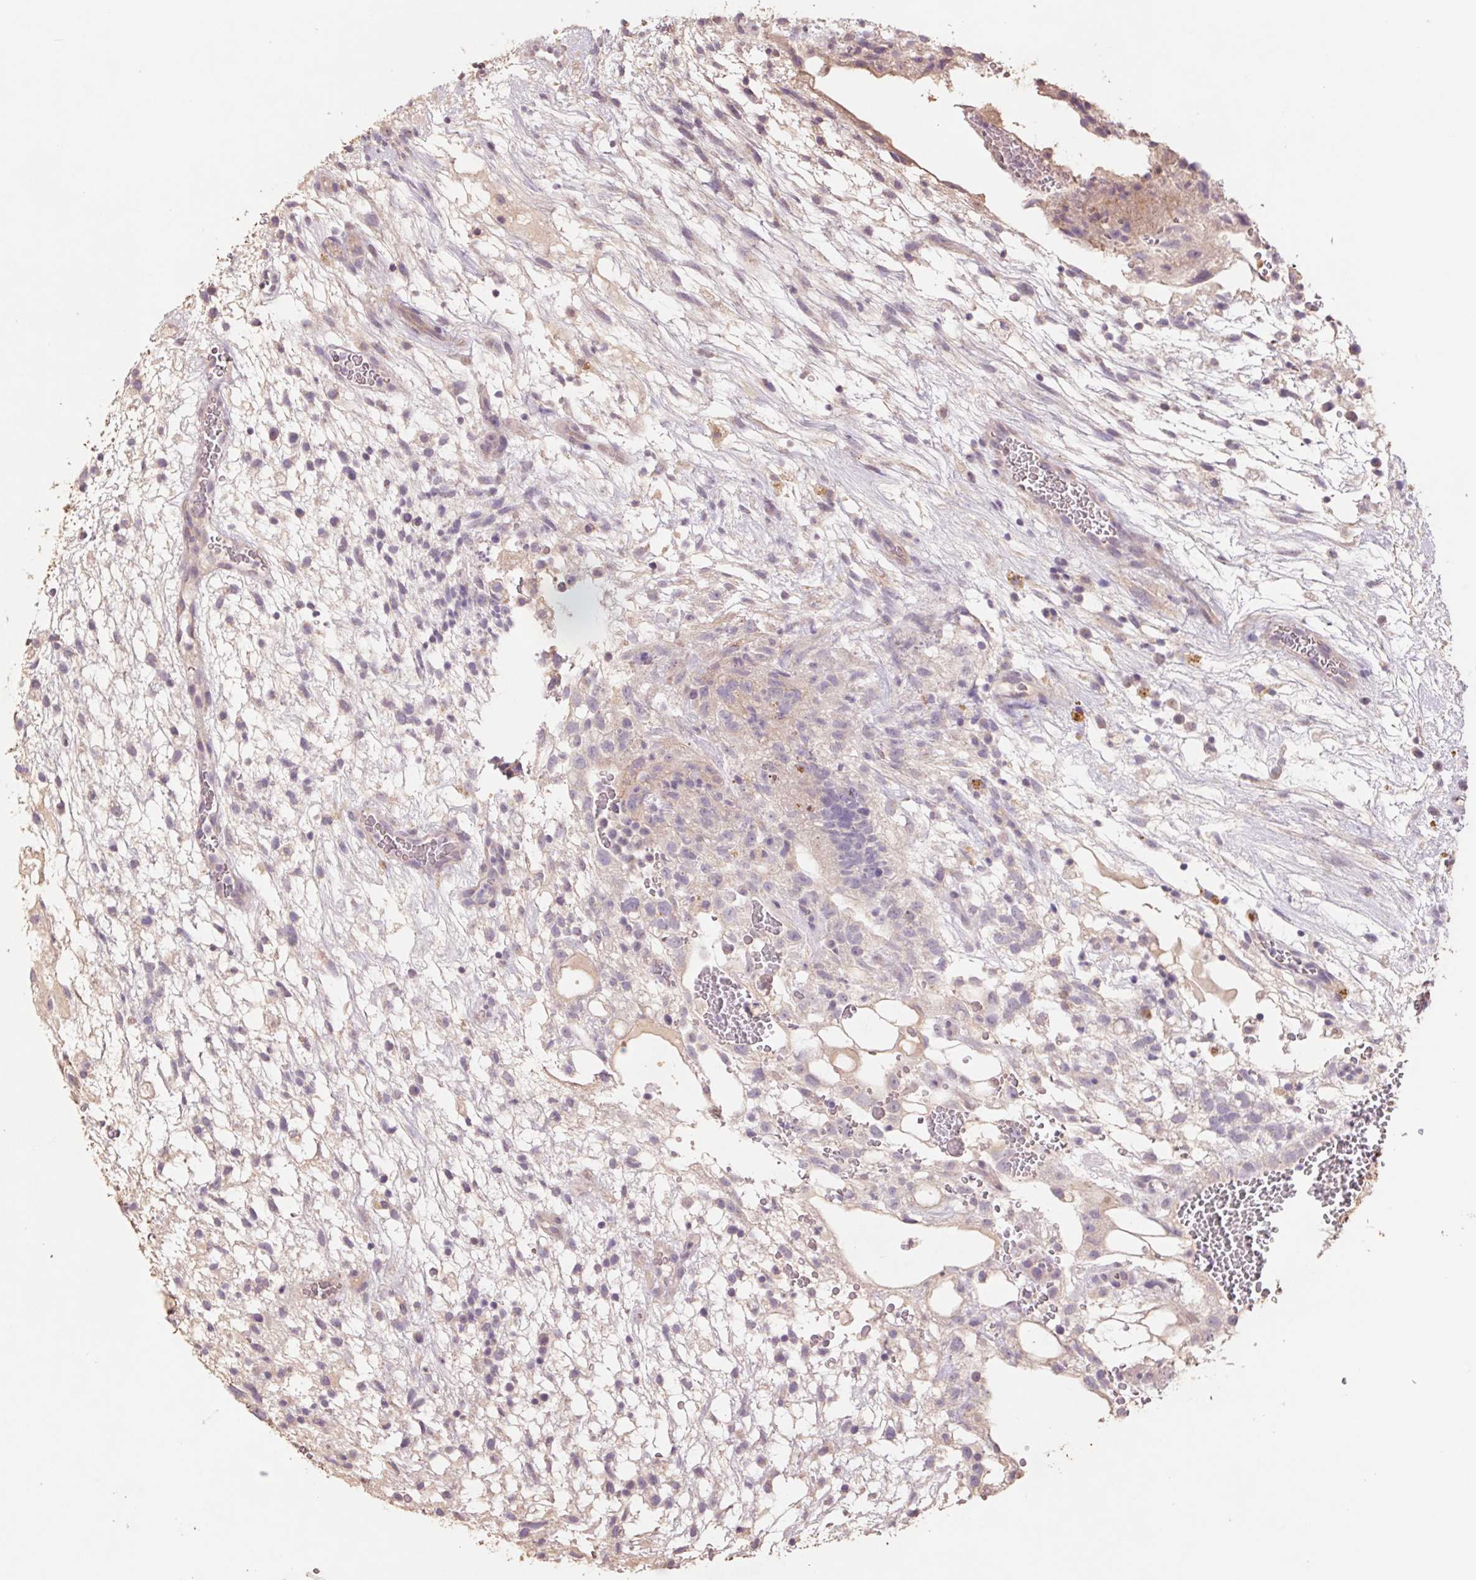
{"staining": {"intensity": "weak", "quantity": "<25%", "location": "cytoplasmic/membranous"}, "tissue": "testis cancer", "cell_type": "Tumor cells", "image_type": "cancer", "snomed": [{"axis": "morphology", "description": "Normal tissue, NOS"}, {"axis": "morphology", "description": "Carcinoma, Embryonal, NOS"}, {"axis": "topography", "description": "Testis"}], "caption": "Histopathology image shows no protein expression in tumor cells of testis embryonal carcinoma tissue.", "gene": "GRM2", "patient": {"sex": "male", "age": 32}}